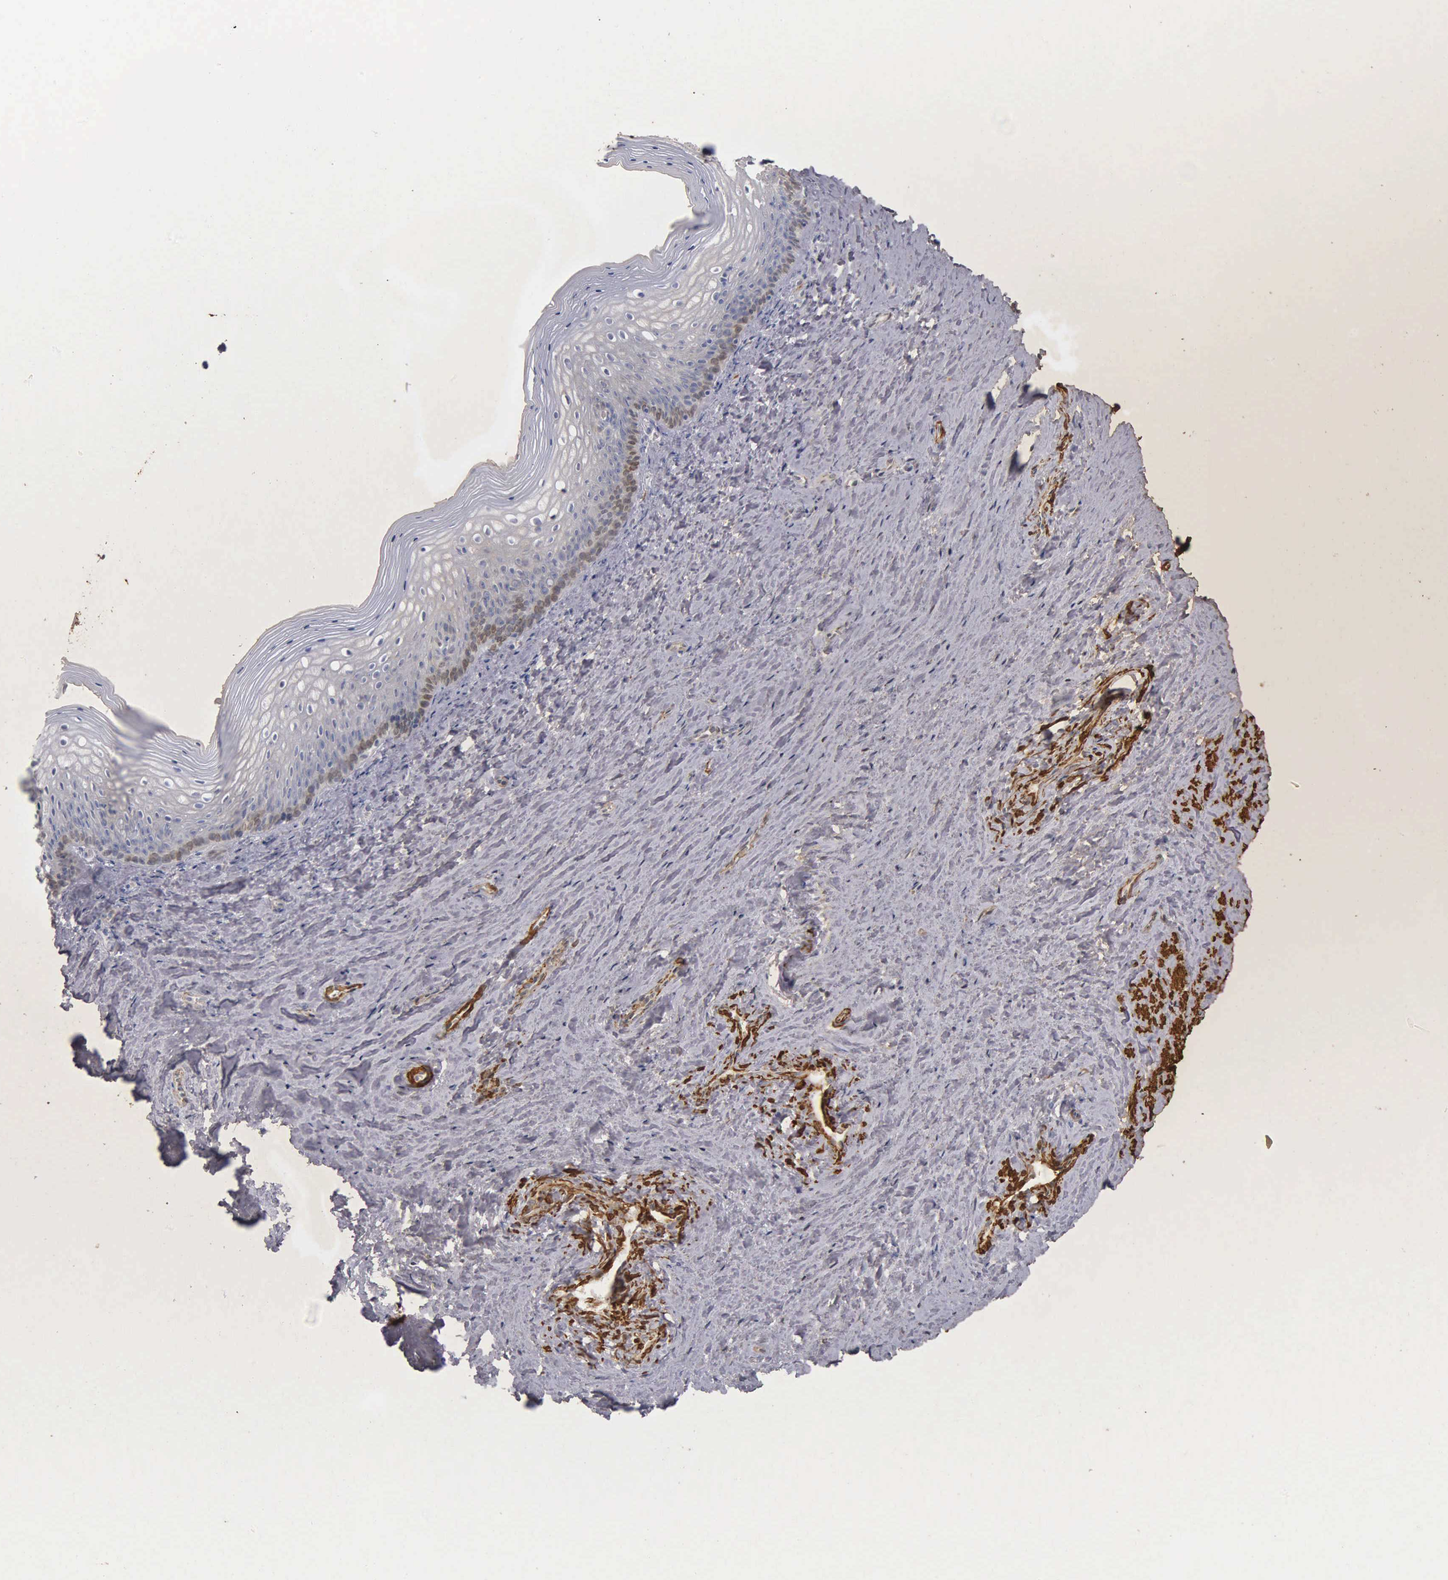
{"staining": {"intensity": "negative", "quantity": "none", "location": "none"}, "tissue": "vagina", "cell_type": "Squamous epithelial cells", "image_type": "normal", "snomed": [{"axis": "morphology", "description": "Normal tissue, NOS"}, {"axis": "topography", "description": "Vagina"}], "caption": "Squamous epithelial cells show no significant positivity in normal vagina. The staining is performed using DAB (3,3'-diaminobenzidine) brown chromogen with nuclei counter-stained in using hematoxylin.", "gene": "CNN1", "patient": {"sex": "female", "age": 46}}